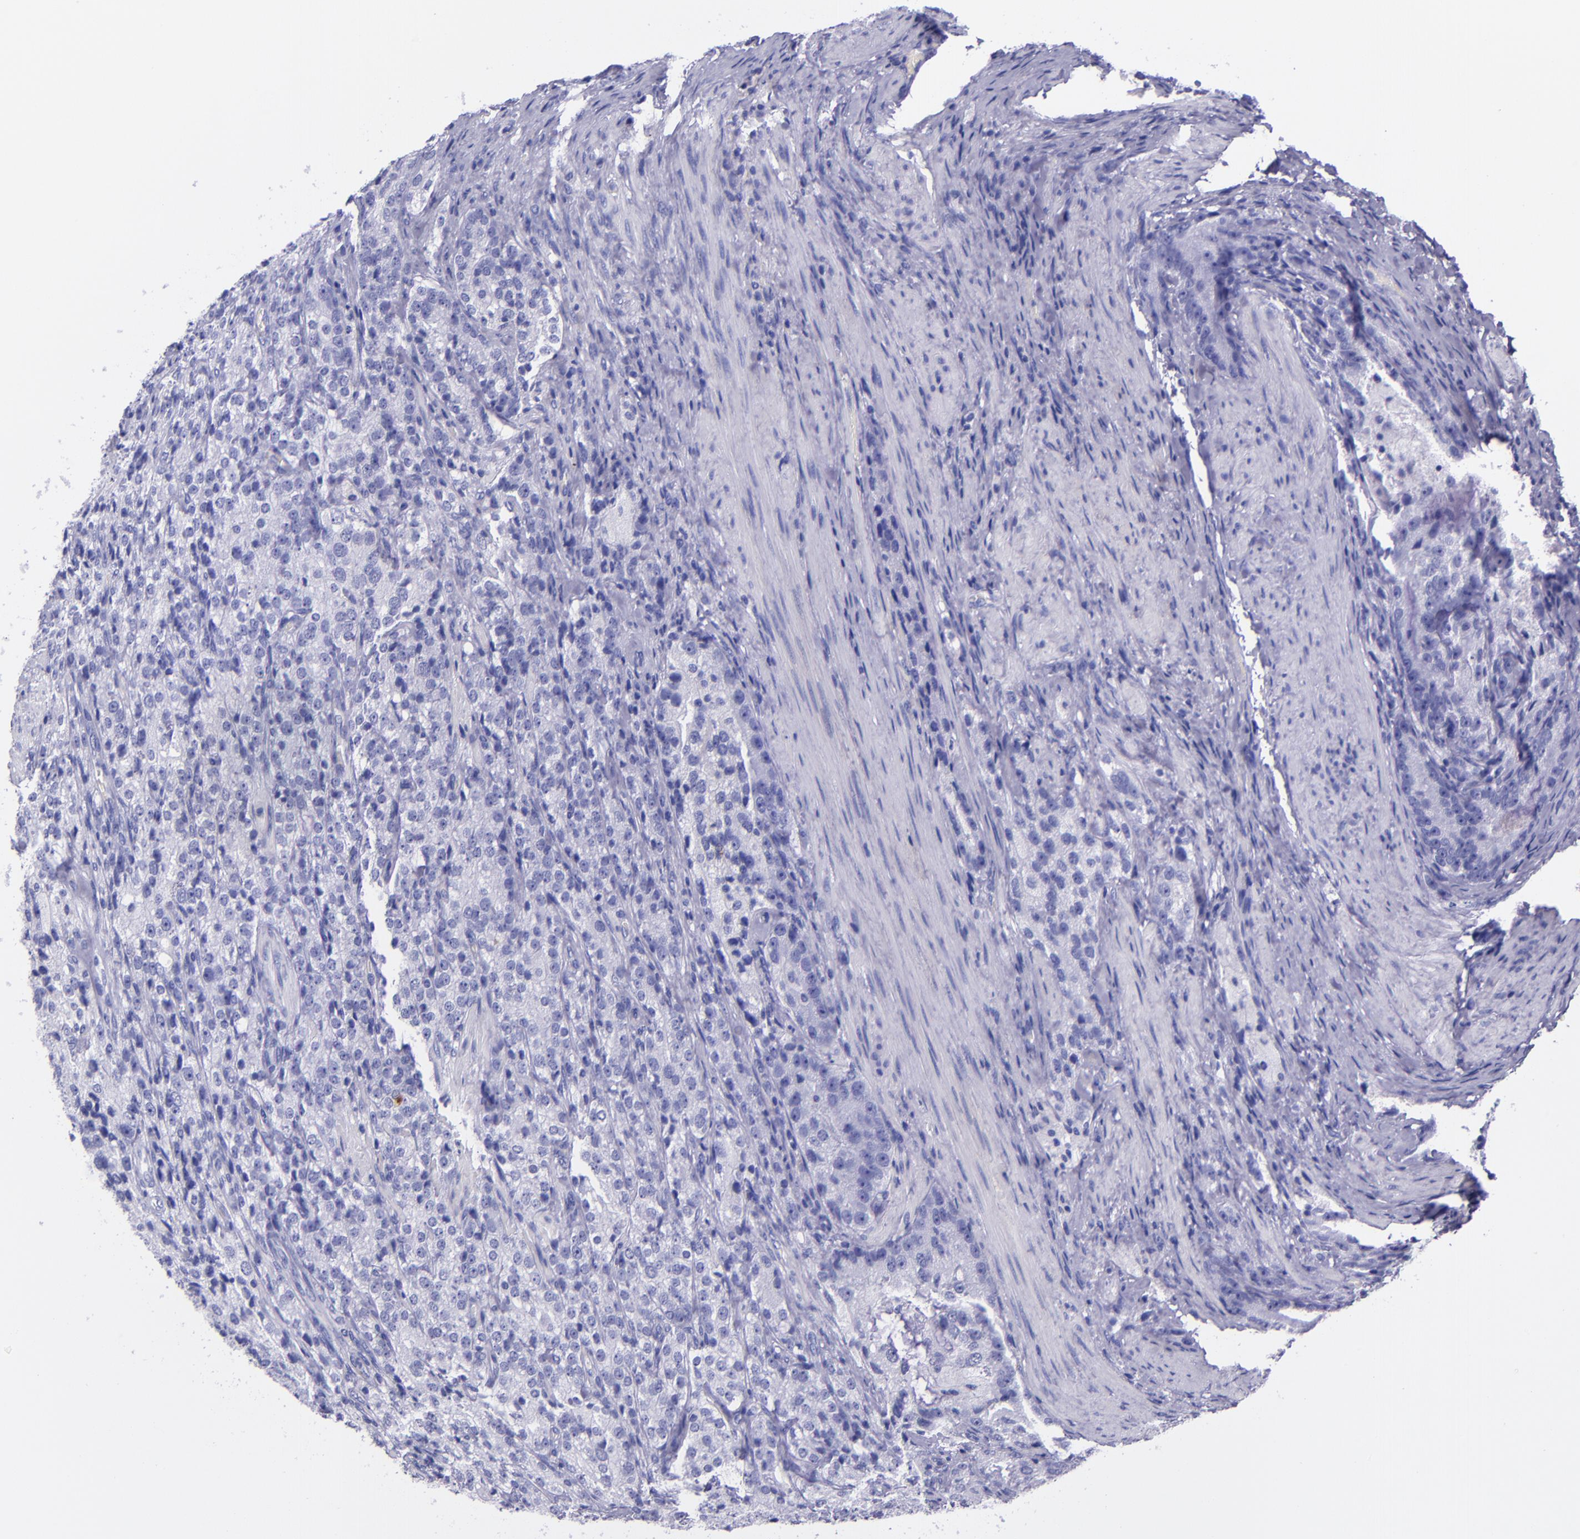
{"staining": {"intensity": "negative", "quantity": "none", "location": "none"}, "tissue": "prostate cancer", "cell_type": "Tumor cells", "image_type": "cancer", "snomed": [{"axis": "morphology", "description": "Adenocarcinoma, High grade"}, {"axis": "topography", "description": "Prostate"}], "caption": "Tumor cells are negative for protein expression in human prostate high-grade adenocarcinoma.", "gene": "SLPI", "patient": {"sex": "male", "age": 63}}